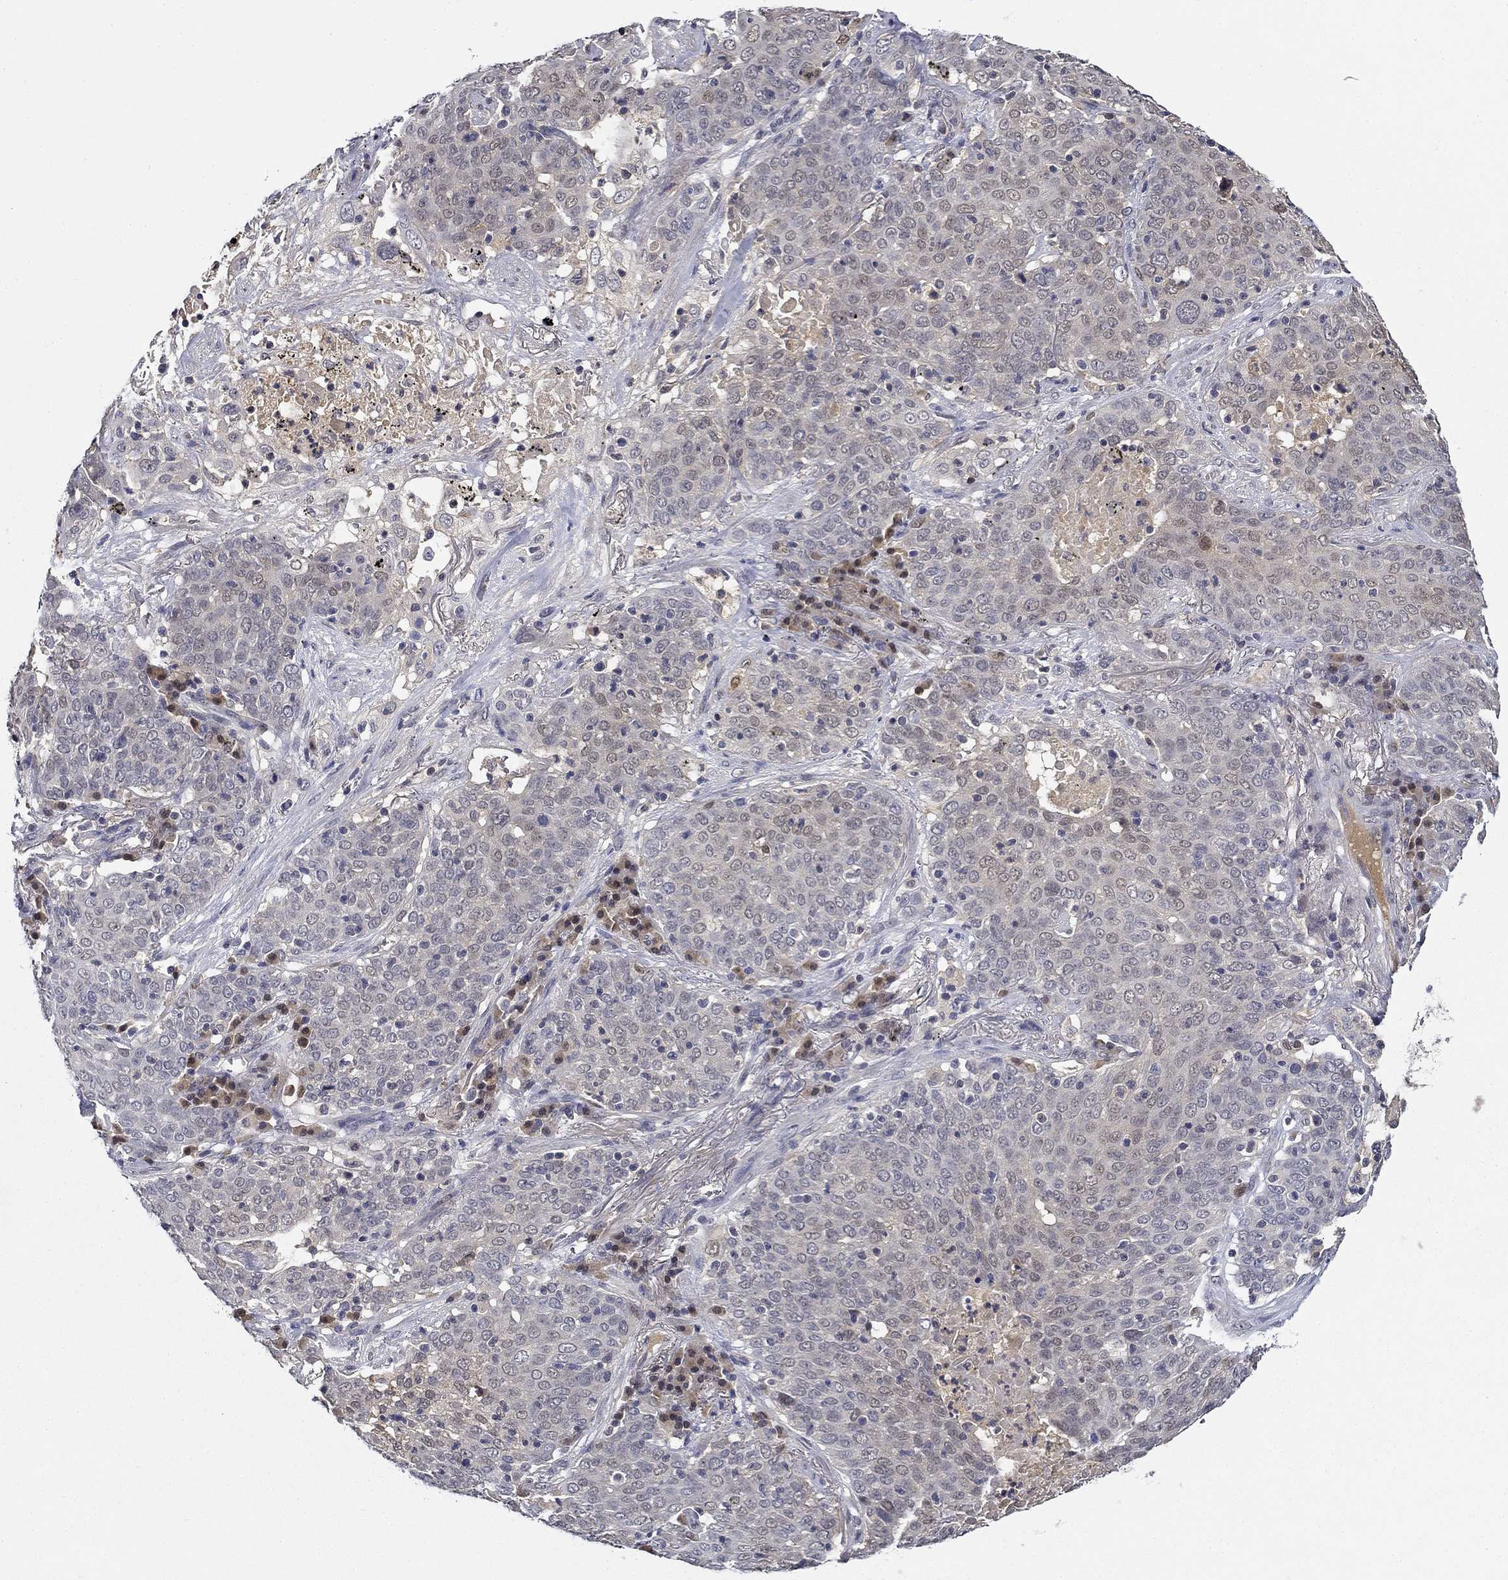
{"staining": {"intensity": "negative", "quantity": "none", "location": "none"}, "tissue": "lung cancer", "cell_type": "Tumor cells", "image_type": "cancer", "snomed": [{"axis": "morphology", "description": "Squamous cell carcinoma, NOS"}, {"axis": "topography", "description": "Lung"}], "caption": "Tumor cells are negative for protein expression in human lung cancer (squamous cell carcinoma).", "gene": "DDTL", "patient": {"sex": "male", "age": 82}}